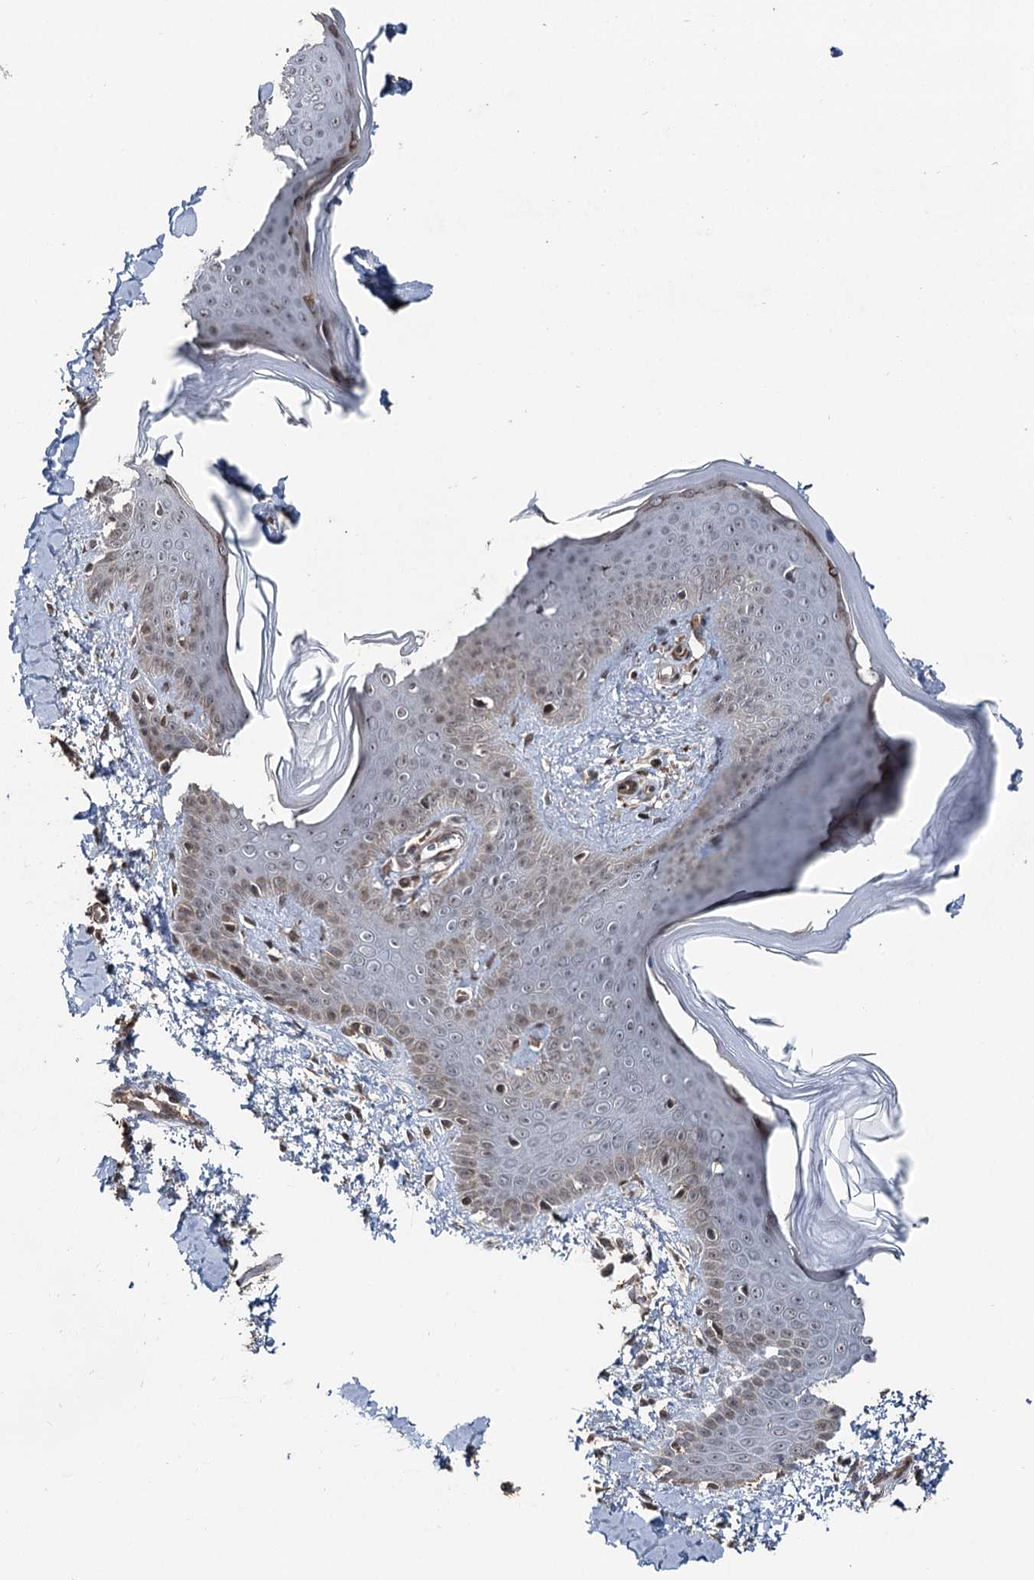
{"staining": {"intensity": "moderate", "quantity": ">75%", "location": "cytoplasmic/membranous,nuclear"}, "tissue": "skin", "cell_type": "Fibroblasts", "image_type": "normal", "snomed": [{"axis": "morphology", "description": "Normal tissue, NOS"}, {"axis": "topography", "description": "Skin"}], "caption": "Fibroblasts exhibit medium levels of moderate cytoplasmic/membranous,nuclear expression in approximately >75% of cells in unremarkable human skin.", "gene": "CCDC82", "patient": {"sex": "male", "age": 36}}